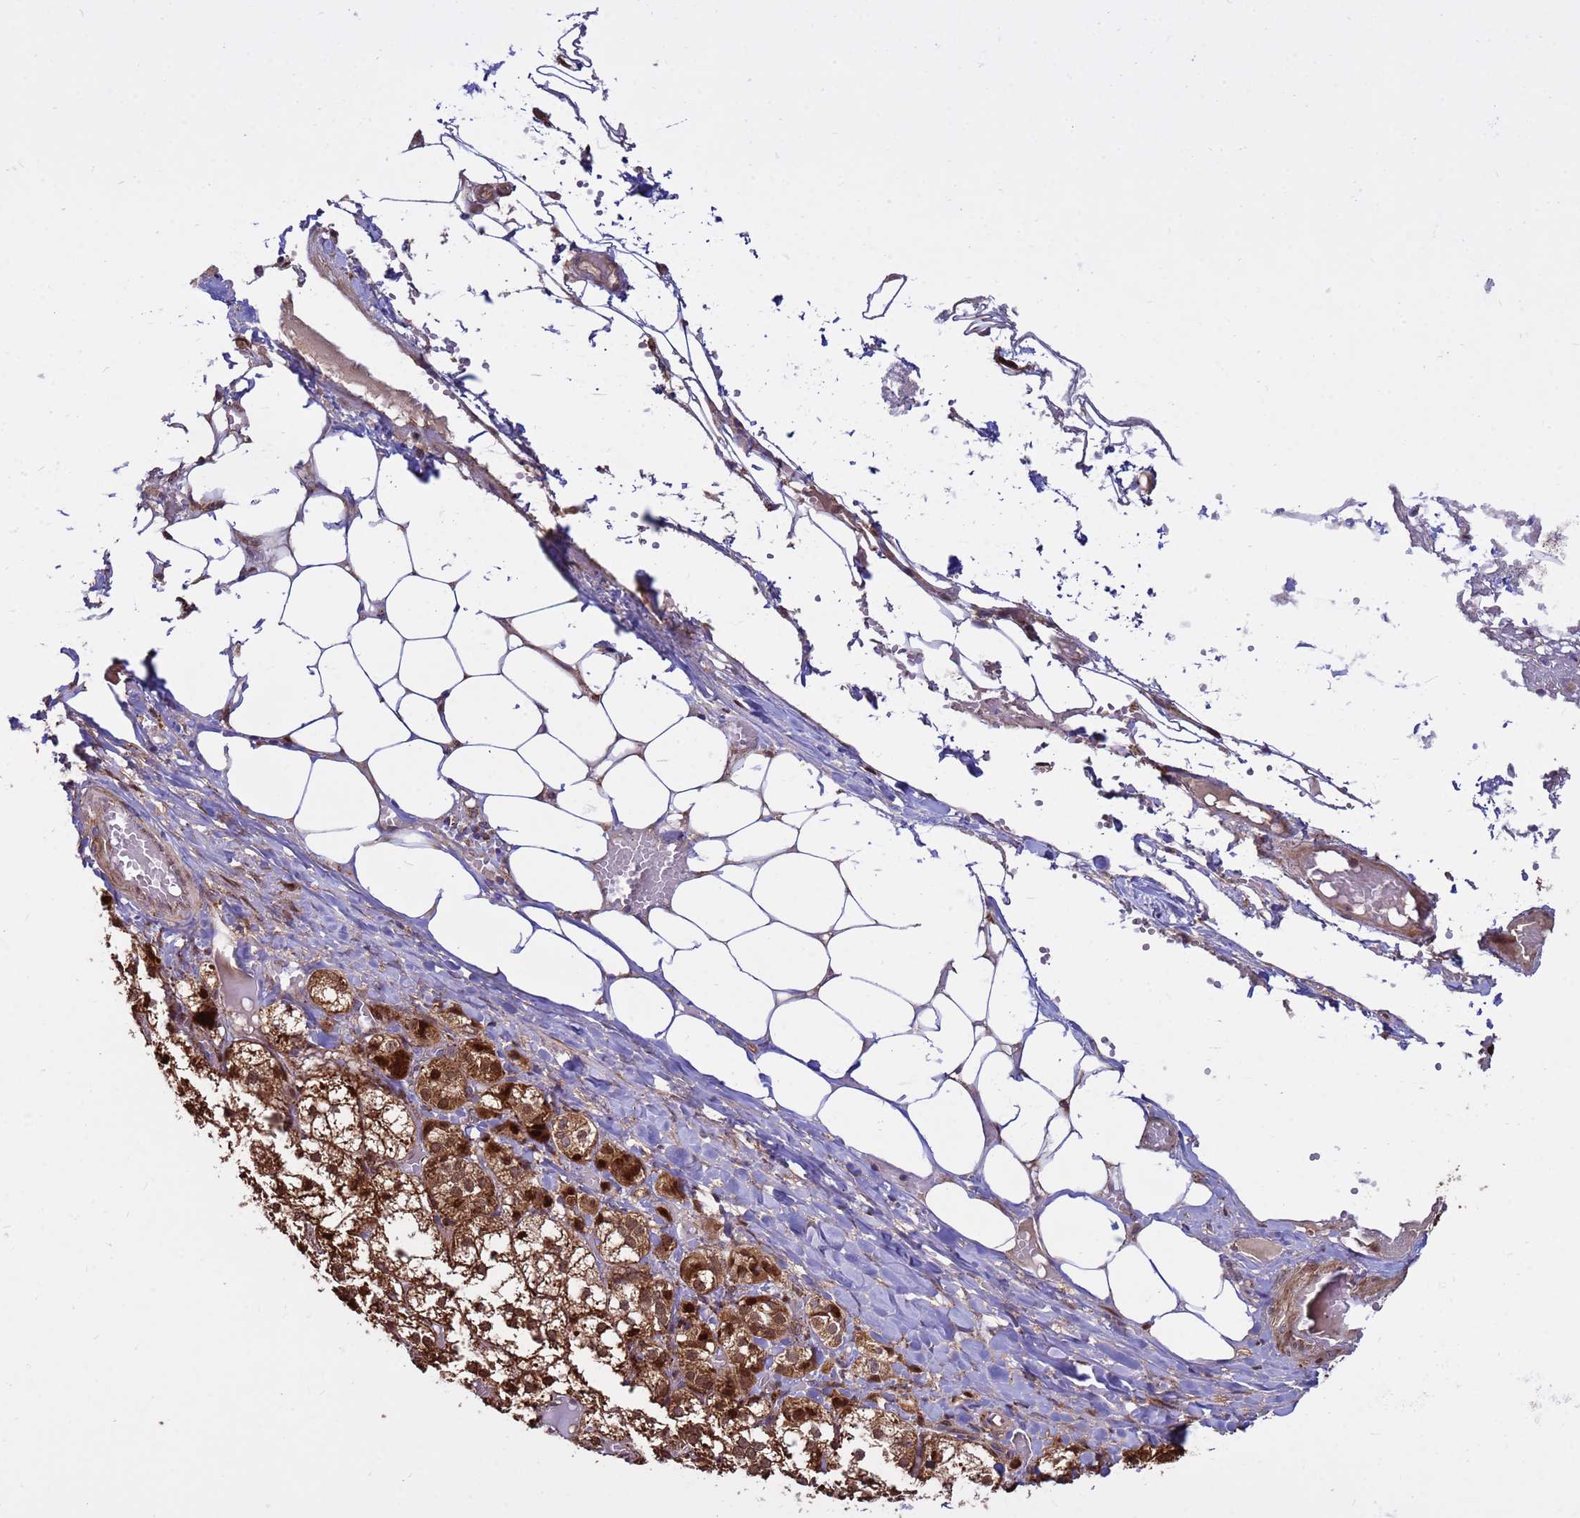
{"staining": {"intensity": "strong", "quantity": ">75%", "location": "cytoplasmic/membranous,nuclear"}, "tissue": "adrenal gland", "cell_type": "Glandular cells", "image_type": "normal", "snomed": [{"axis": "morphology", "description": "Normal tissue, NOS"}, {"axis": "topography", "description": "Adrenal gland"}], "caption": "Immunohistochemical staining of normal adrenal gland reveals >75% levels of strong cytoplasmic/membranous,nuclear protein expression in about >75% of glandular cells.", "gene": "TUBGCP3", "patient": {"sex": "female", "age": 61}}